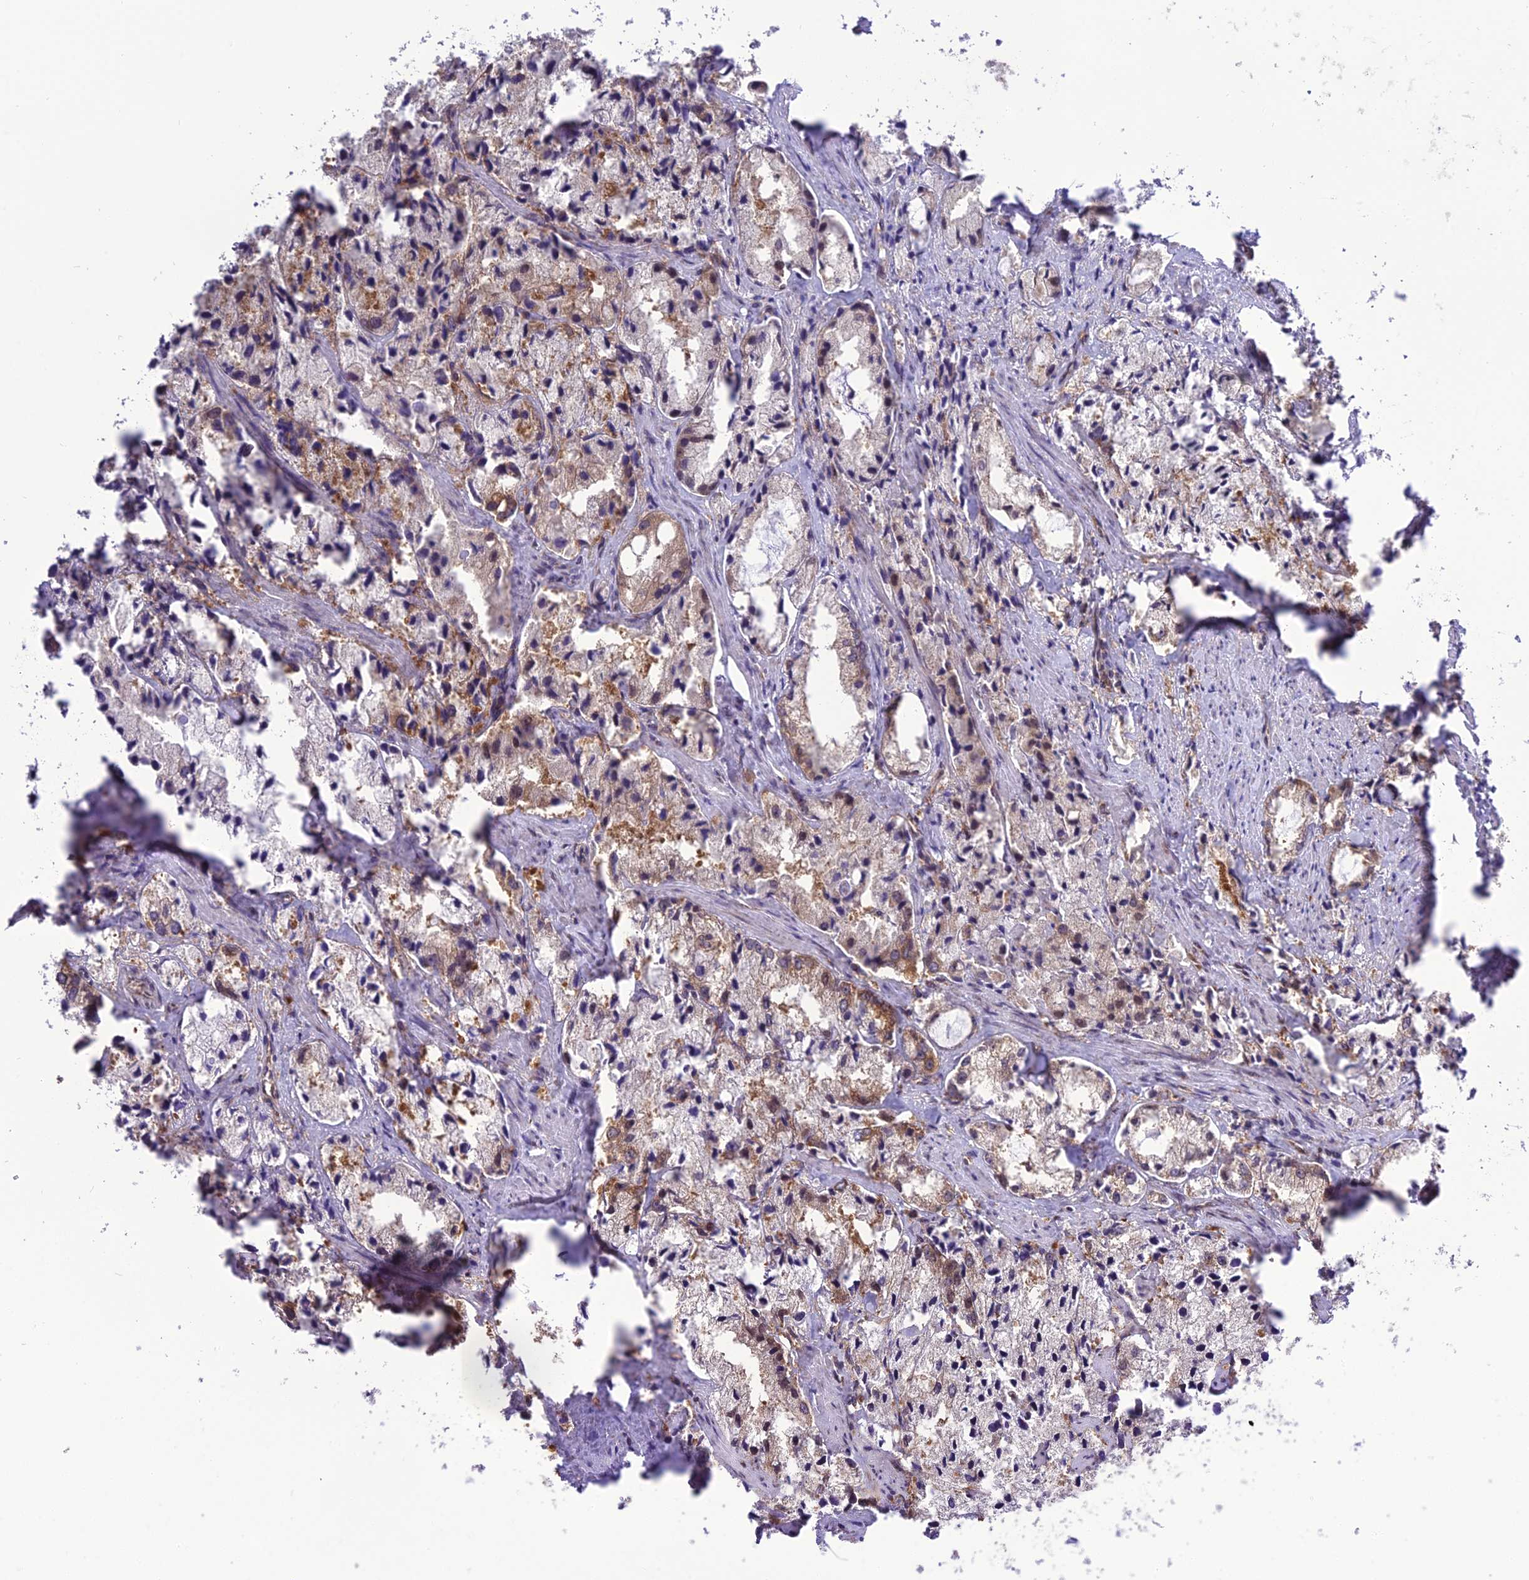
{"staining": {"intensity": "moderate", "quantity": "<25%", "location": "cytoplasmic/membranous"}, "tissue": "prostate cancer", "cell_type": "Tumor cells", "image_type": "cancer", "snomed": [{"axis": "morphology", "description": "Adenocarcinoma, High grade"}, {"axis": "topography", "description": "Prostate"}], "caption": "Protein expression analysis of human prostate adenocarcinoma (high-grade) reveals moderate cytoplasmic/membranous staining in approximately <25% of tumor cells.", "gene": "DHCR7", "patient": {"sex": "male", "age": 66}}